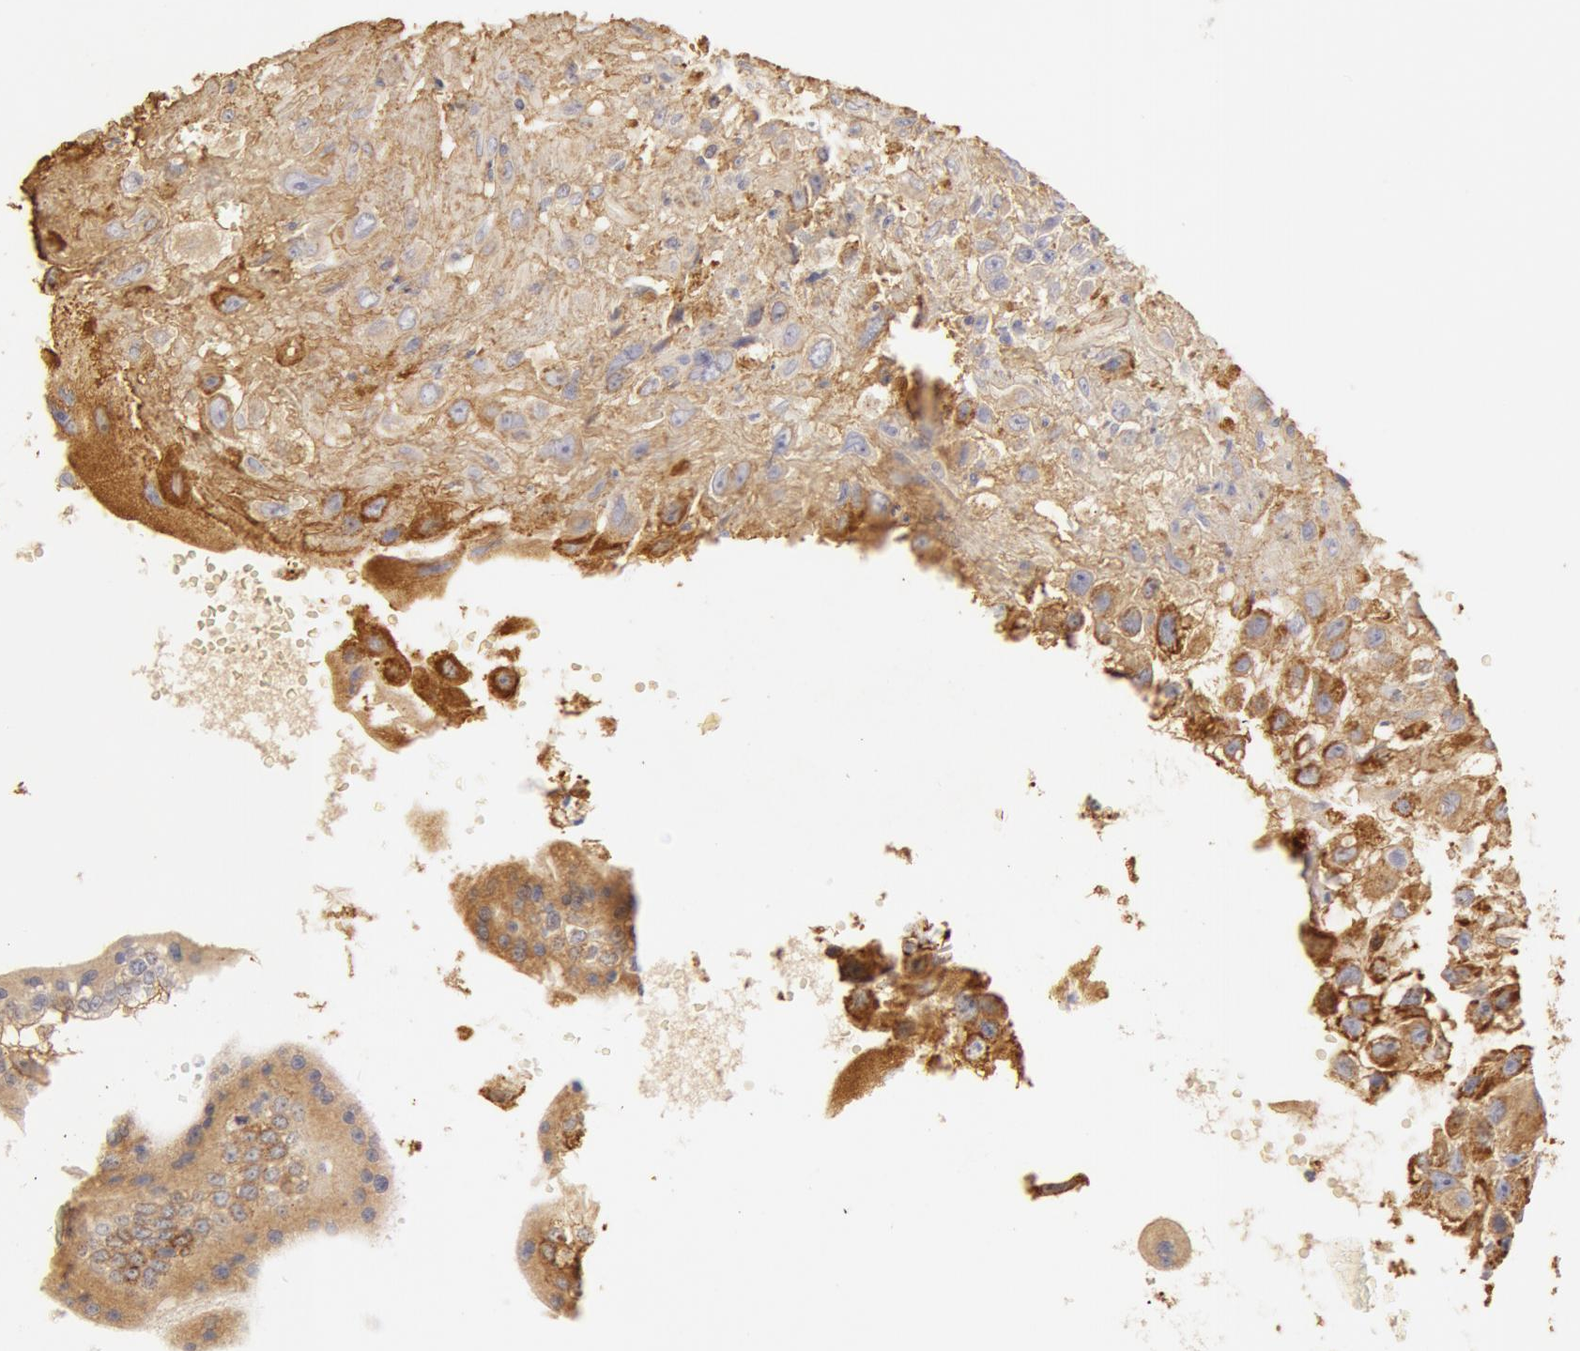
{"staining": {"intensity": "moderate", "quantity": "<25%", "location": "cytoplasmic/membranous"}, "tissue": "placenta", "cell_type": "Decidual cells", "image_type": "normal", "snomed": [{"axis": "morphology", "description": "Normal tissue, NOS"}, {"axis": "topography", "description": "Placenta"}], "caption": "The histopathology image displays staining of normal placenta, revealing moderate cytoplasmic/membranous protein positivity (brown color) within decidual cells. (Brightfield microscopy of DAB IHC at high magnification).", "gene": "COL4A1", "patient": {"sex": "female", "age": 34}}